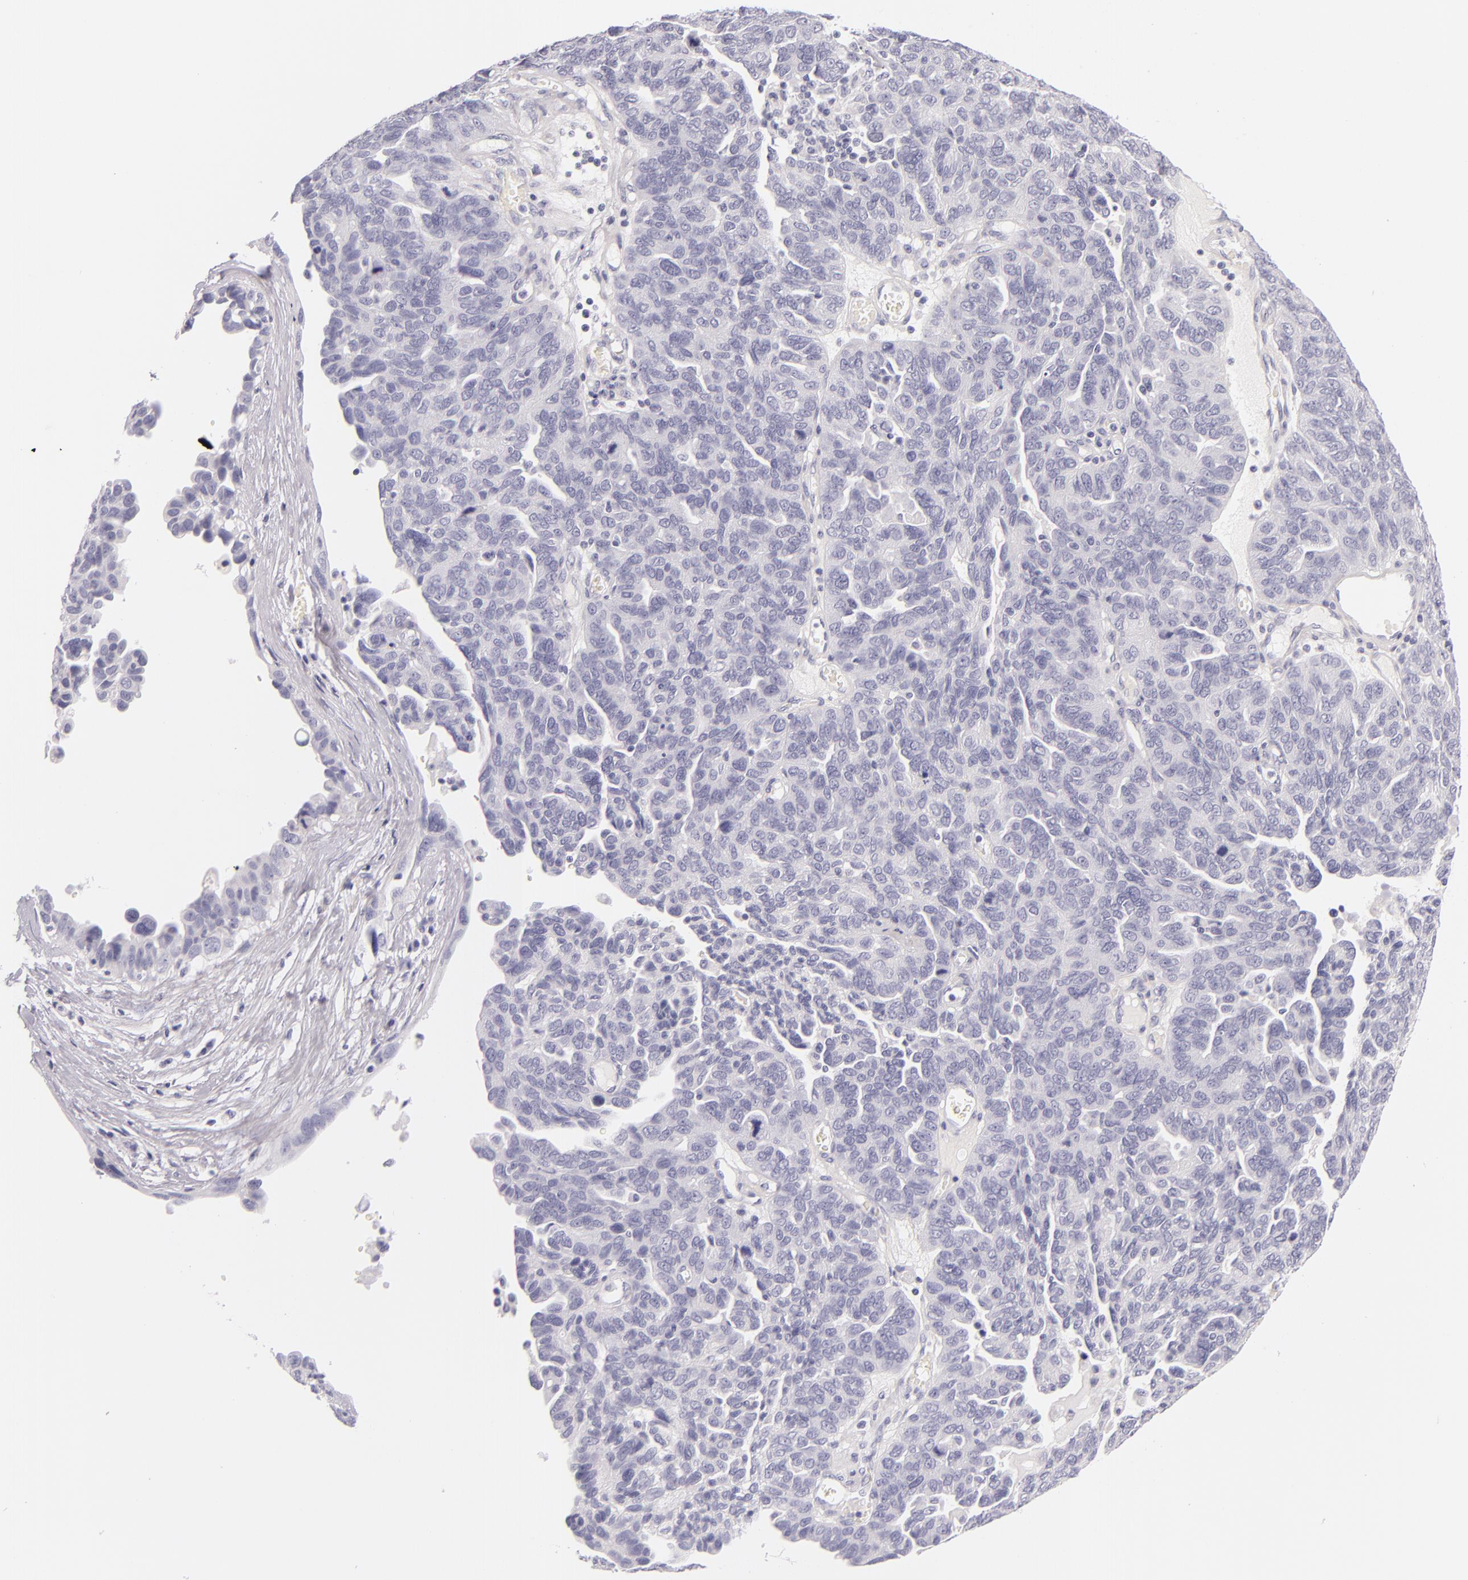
{"staining": {"intensity": "negative", "quantity": "none", "location": "none"}, "tissue": "ovarian cancer", "cell_type": "Tumor cells", "image_type": "cancer", "snomed": [{"axis": "morphology", "description": "Cystadenocarcinoma, serous, NOS"}, {"axis": "topography", "description": "Ovary"}], "caption": "The histopathology image reveals no significant staining in tumor cells of ovarian cancer. (Brightfield microscopy of DAB (3,3'-diaminobenzidine) immunohistochemistry (IHC) at high magnification).", "gene": "INA", "patient": {"sex": "female", "age": 64}}